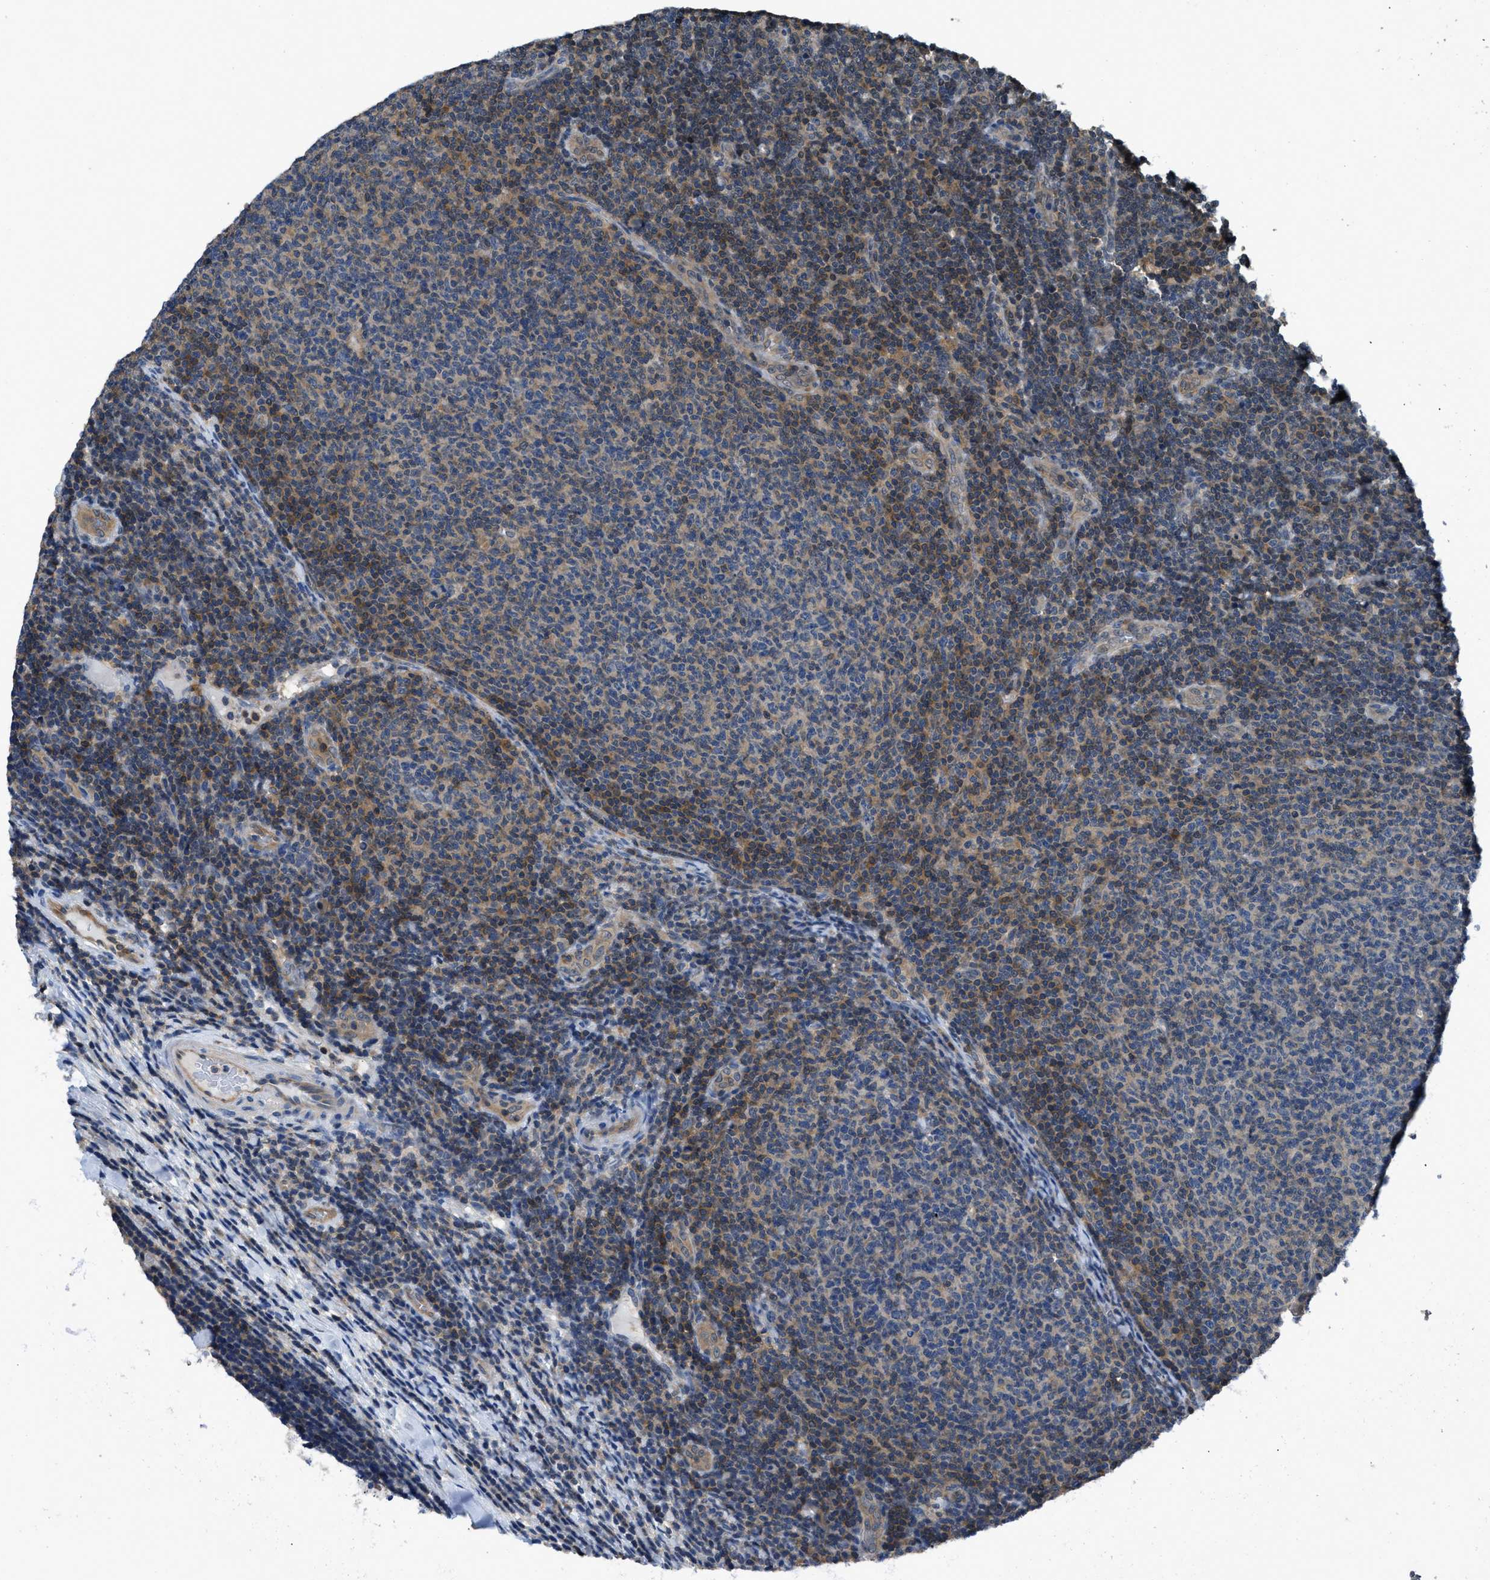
{"staining": {"intensity": "weak", "quantity": "25%-75%", "location": "cytoplasmic/membranous"}, "tissue": "lymphoma", "cell_type": "Tumor cells", "image_type": "cancer", "snomed": [{"axis": "morphology", "description": "Malignant lymphoma, non-Hodgkin's type, Low grade"}, {"axis": "topography", "description": "Lymph node"}], "caption": "Immunohistochemical staining of human low-grade malignant lymphoma, non-Hodgkin's type displays low levels of weak cytoplasmic/membranous staining in approximately 25%-75% of tumor cells.", "gene": "TES", "patient": {"sex": "male", "age": 66}}